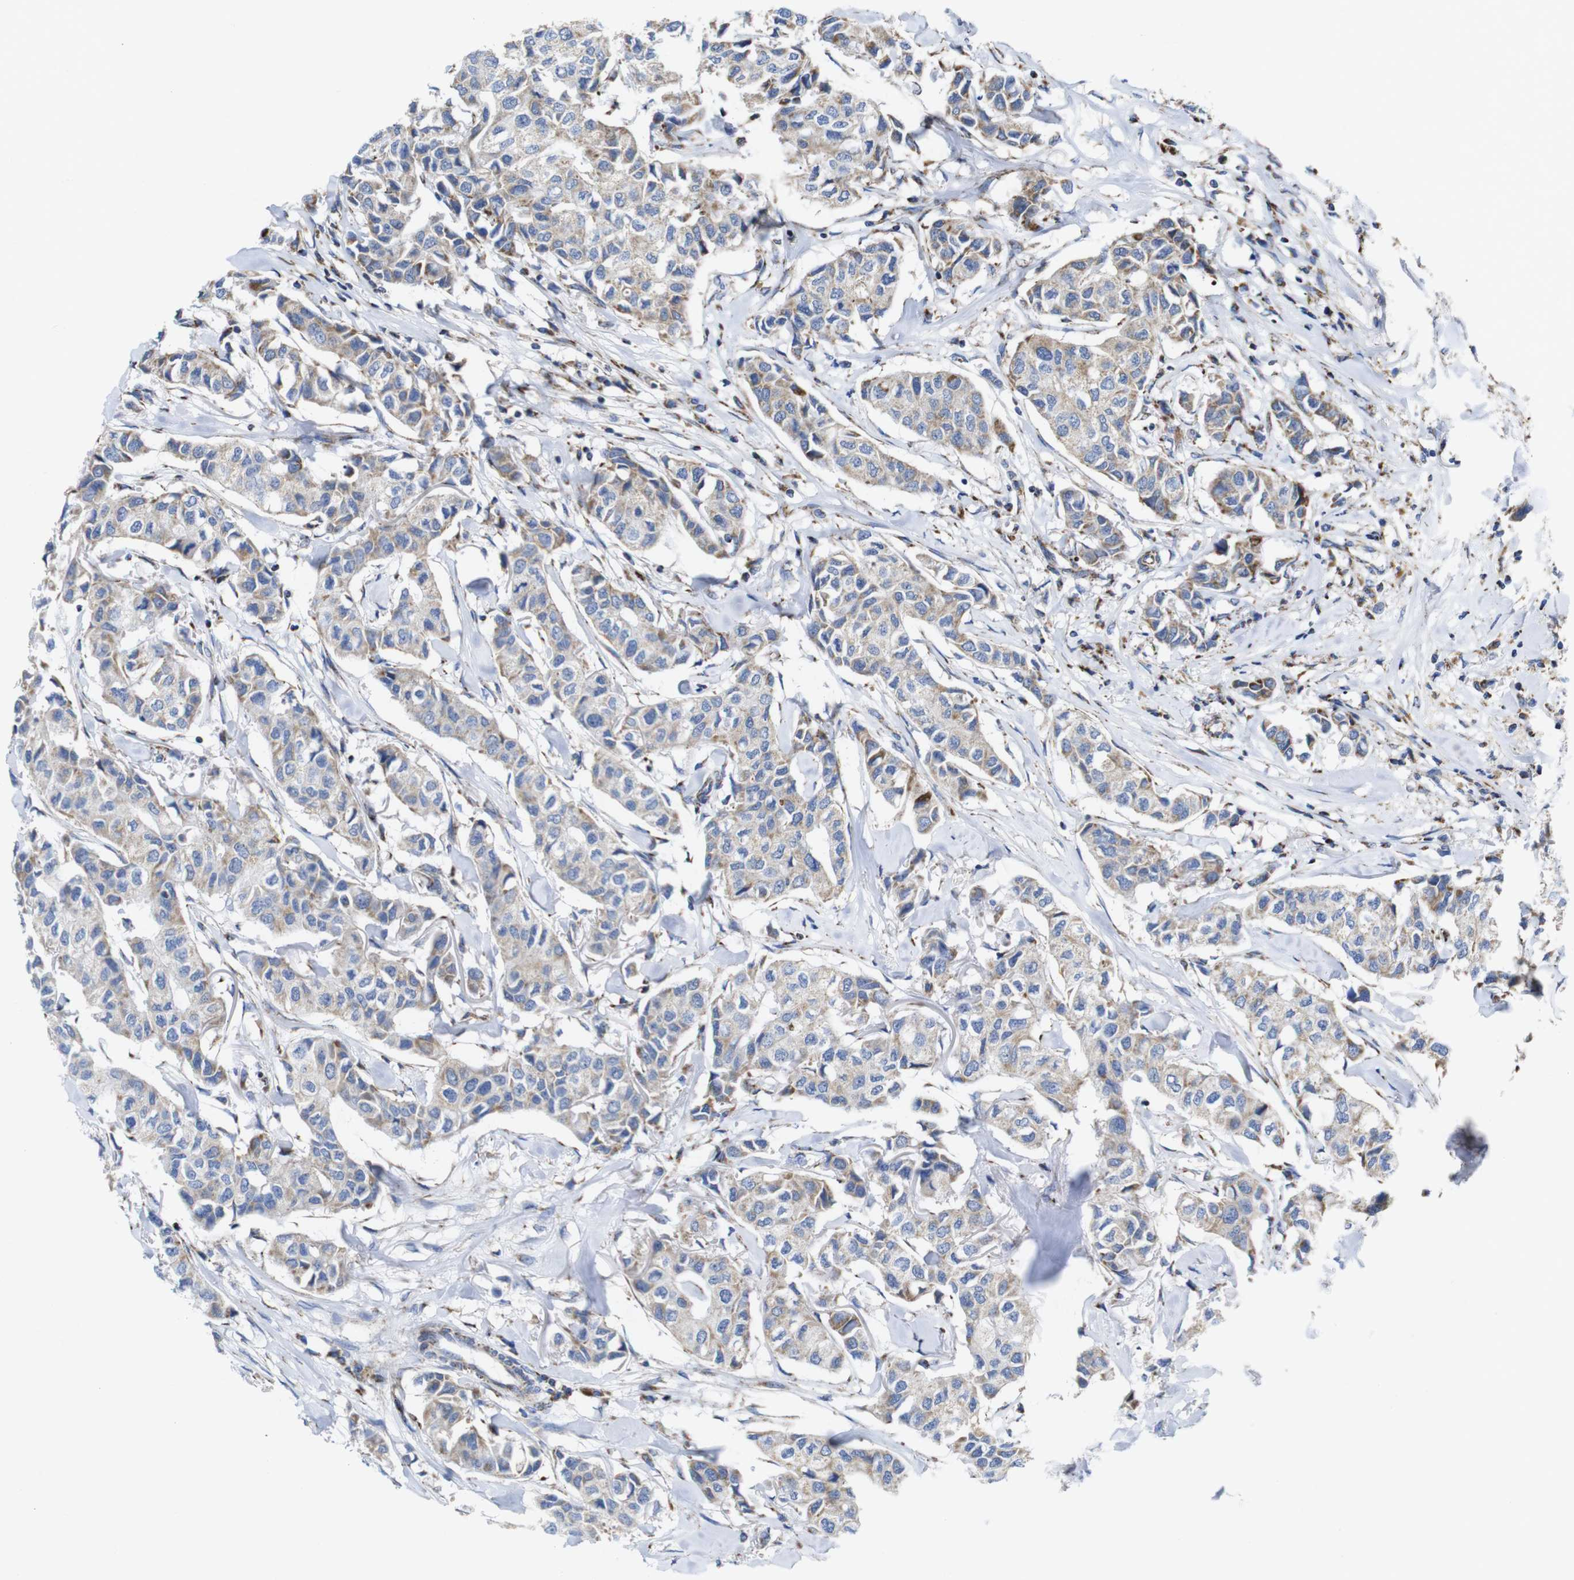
{"staining": {"intensity": "moderate", "quantity": ">75%", "location": "cytoplasmic/membranous"}, "tissue": "breast cancer", "cell_type": "Tumor cells", "image_type": "cancer", "snomed": [{"axis": "morphology", "description": "Duct carcinoma"}, {"axis": "topography", "description": "Breast"}], "caption": "Immunohistochemistry (IHC) of breast cancer (intraductal carcinoma) exhibits medium levels of moderate cytoplasmic/membranous staining in about >75% of tumor cells.", "gene": "TMEM192", "patient": {"sex": "female", "age": 80}}